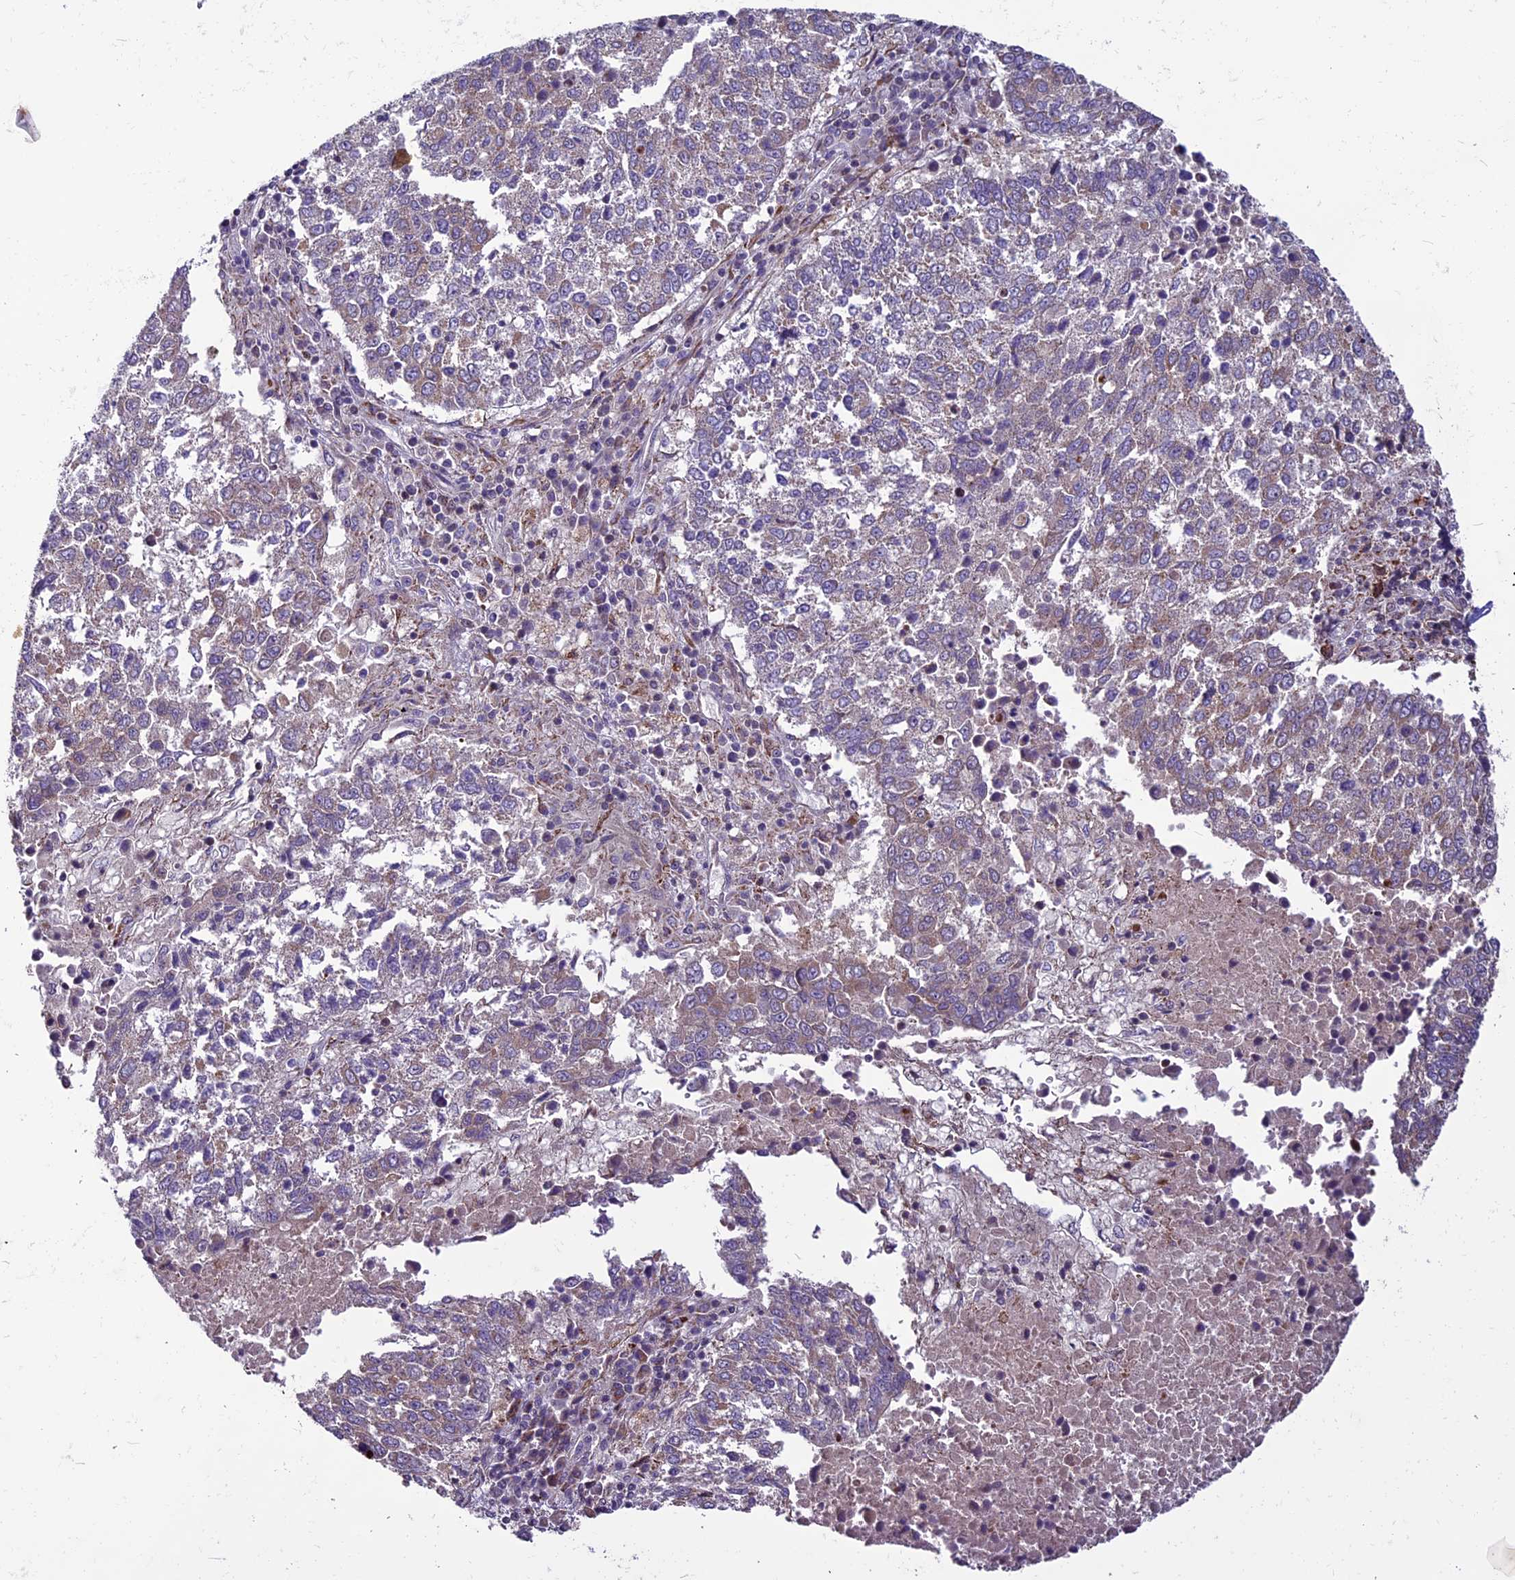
{"staining": {"intensity": "weak", "quantity": "25%-75%", "location": "cytoplasmic/membranous"}, "tissue": "lung cancer", "cell_type": "Tumor cells", "image_type": "cancer", "snomed": [{"axis": "morphology", "description": "Squamous cell carcinoma, NOS"}, {"axis": "topography", "description": "Lung"}], "caption": "Lung squamous cell carcinoma was stained to show a protein in brown. There is low levels of weak cytoplasmic/membranous staining in about 25%-75% of tumor cells.", "gene": "MIEF2", "patient": {"sex": "male", "age": 73}}